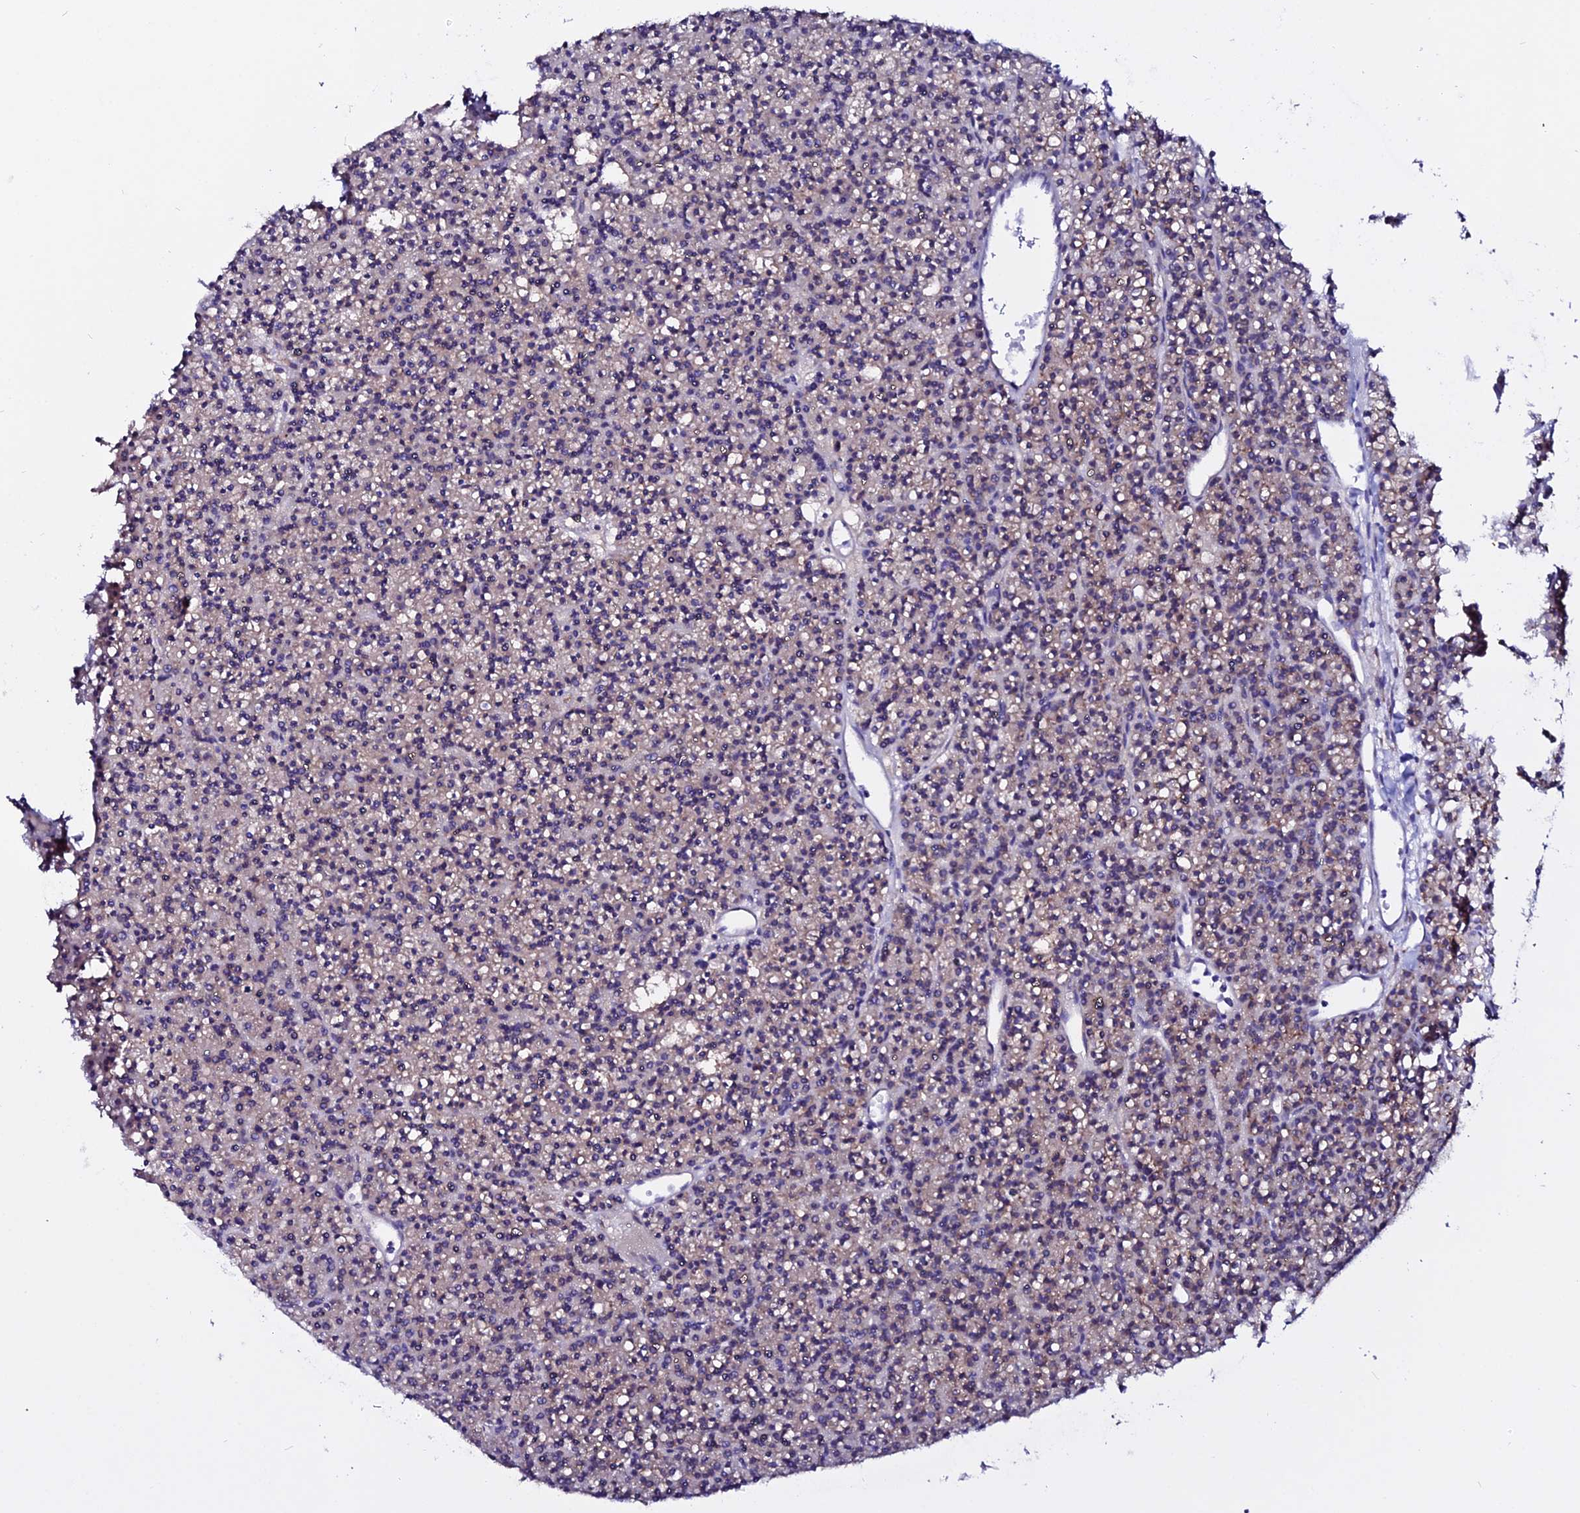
{"staining": {"intensity": "weak", "quantity": "25%-75%", "location": "cytoplasmic/membranous"}, "tissue": "parathyroid gland", "cell_type": "Glandular cells", "image_type": "normal", "snomed": [{"axis": "morphology", "description": "Normal tissue, NOS"}, {"axis": "topography", "description": "Parathyroid gland"}], "caption": "The micrograph shows immunohistochemical staining of benign parathyroid gland. There is weak cytoplasmic/membranous staining is seen in approximately 25%-75% of glandular cells. (Stains: DAB in brown, nuclei in blue, Microscopy: brightfield microscopy at high magnification).", "gene": "EEF1G", "patient": {"sex": "female", "age": 45}}